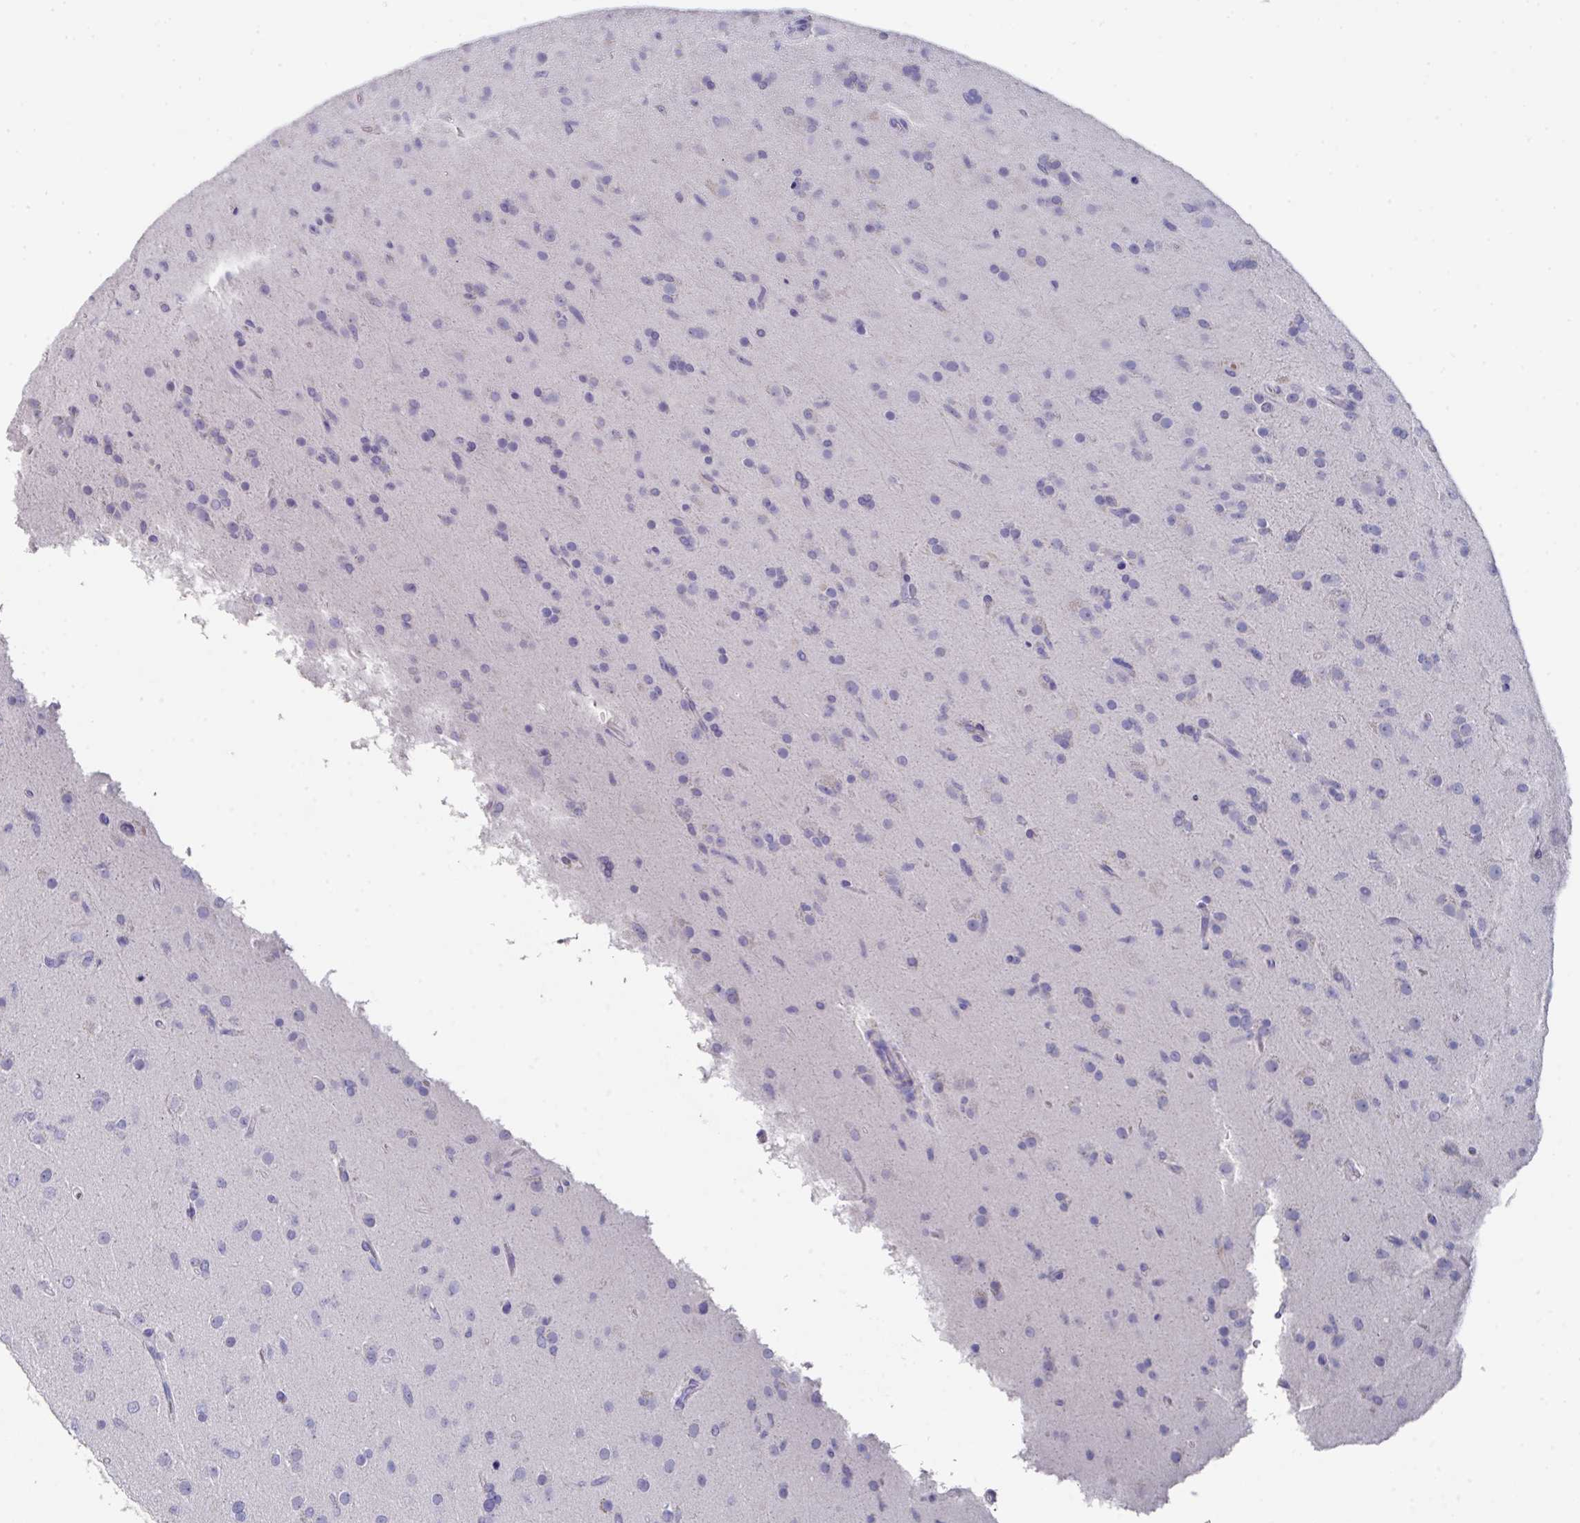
{"staining": {"intensity": "negative", "quantity": "none", "location": "none"}, "tissue": "glioma", "cell_type": "Tumor cells", "image_type": "cancer", "snomed": [{"axis": "morphology", "description": "Glioma, malignant, Low grade"}, {"axis": "topography", "description": "Brain"}], "caption": "Immunohistochemistry (IHC) of human glioma exhibits no staining in tumor cells.", "gene": "DAZL", "patient": {"sex": "male", "age": 65}}